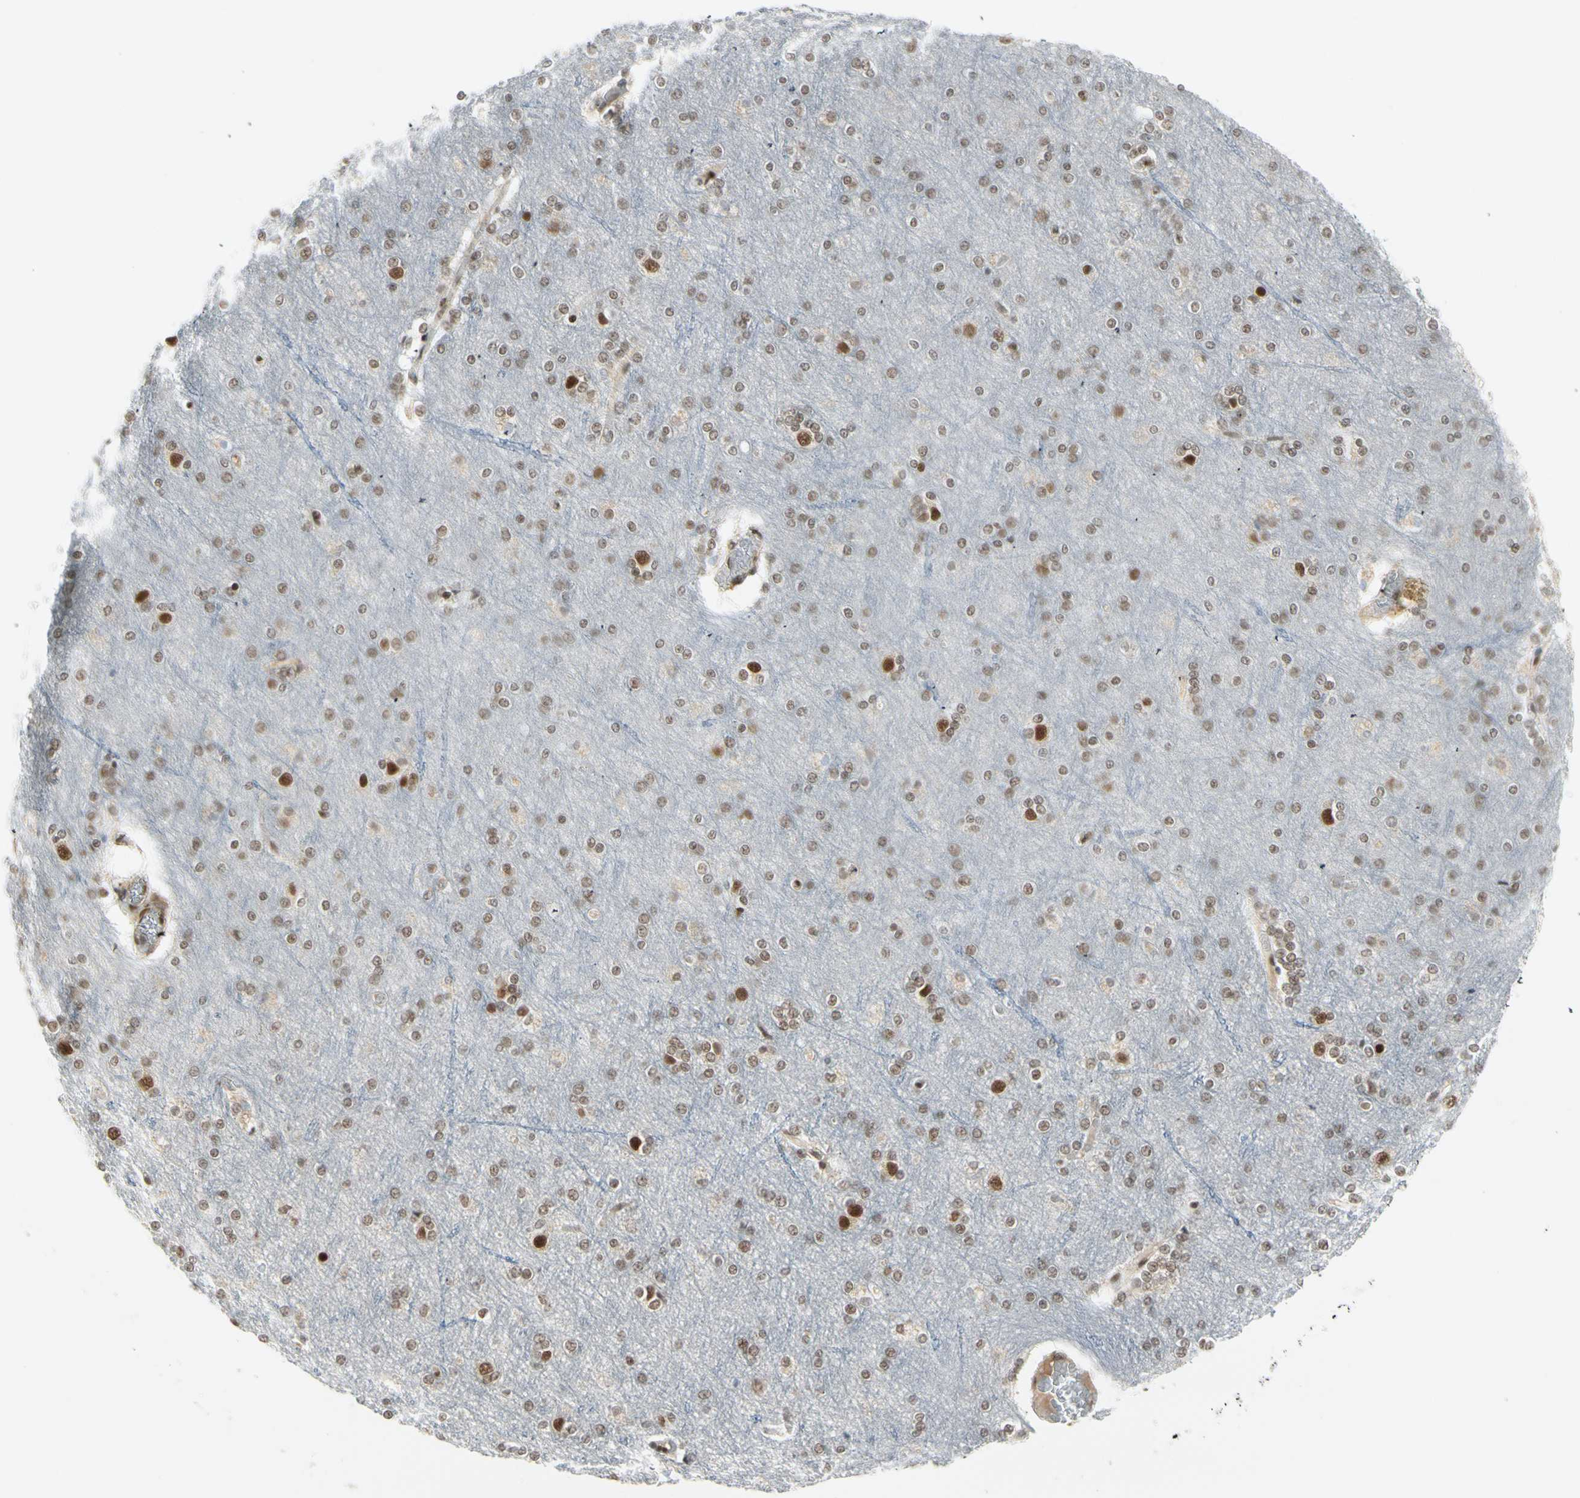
{"staining": {"intensity": "moderate", "quantity": "25%-75%", "location": "nuclear"}, "tissue": "cerebral cortex", "cell_type": "Endothelial cells", "image_type": "normal", "snomed": [{"axis": "morphology", "description": "Normal tissue, NOS"}, {"axis": "topography", "description": "Cerebral cortex"}], "caption": "Endothelial cells reveal medium levels of moderate nuclear expression in approximately 25%-75% of cells in unremarkable human cerebral cortex.", "gene": "CHAMP1", "patient": {"sex": "female", "age": 54}}